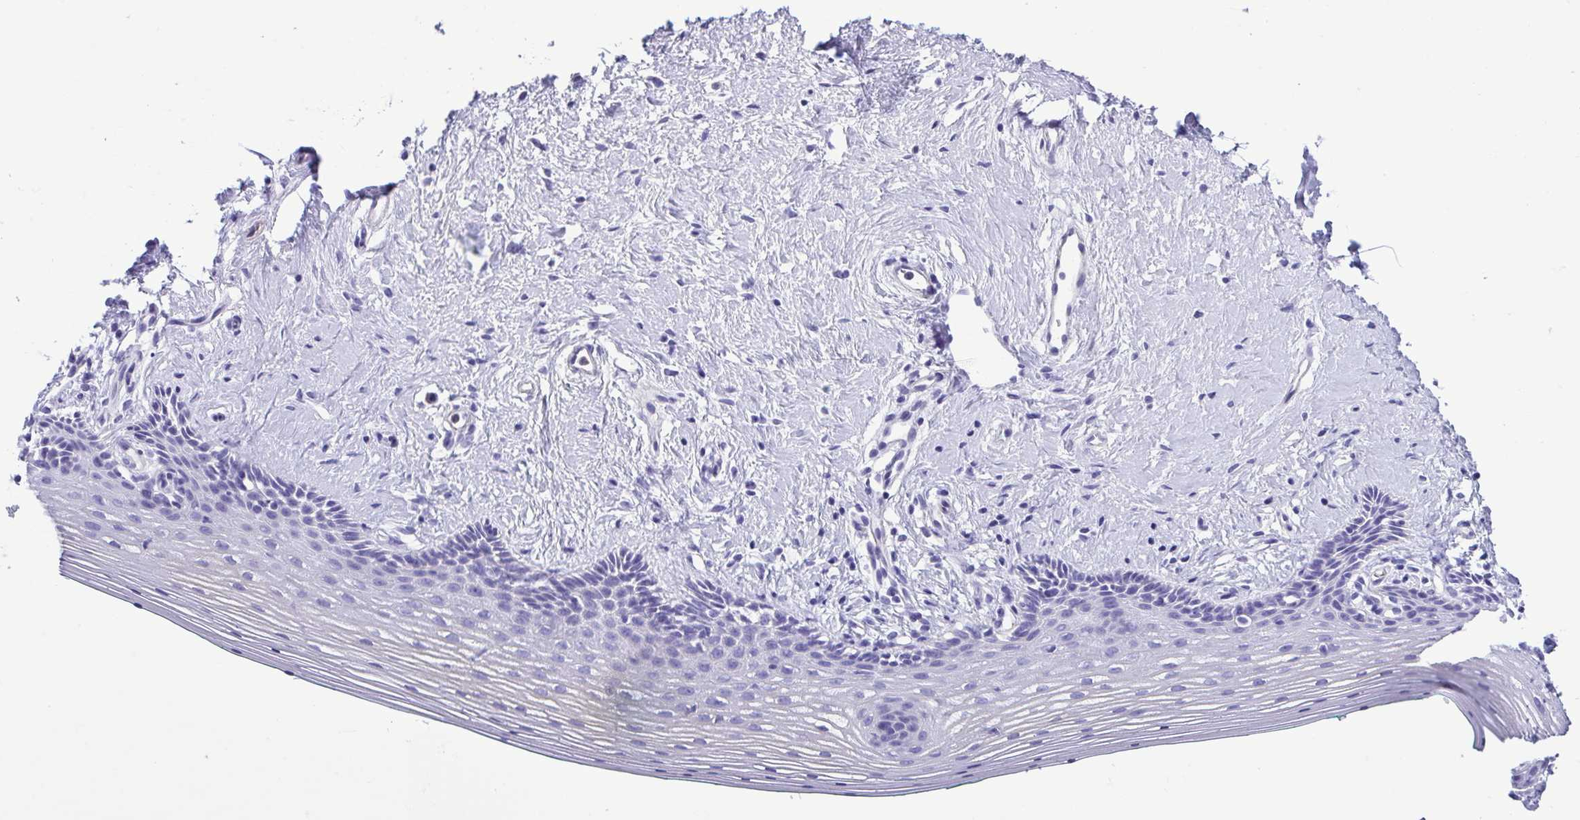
{"staining": {"intensity": "negative", "quantity": "none", "location": "none"}, "tissue": "vagina", "cell_type": "Squamous epithelial cells", "image_type": "normal", "snomed": [{"axis": "morphology", "description": "Normal tissue, NOS"}, {"axis": "topography", "description": "Vagina"}], "caption": "Squamous epithelial cells are negative for protein expression in benign human vagina.", "gene": "CYP11B1", "patient": {"sex": "female", "age": 42}}